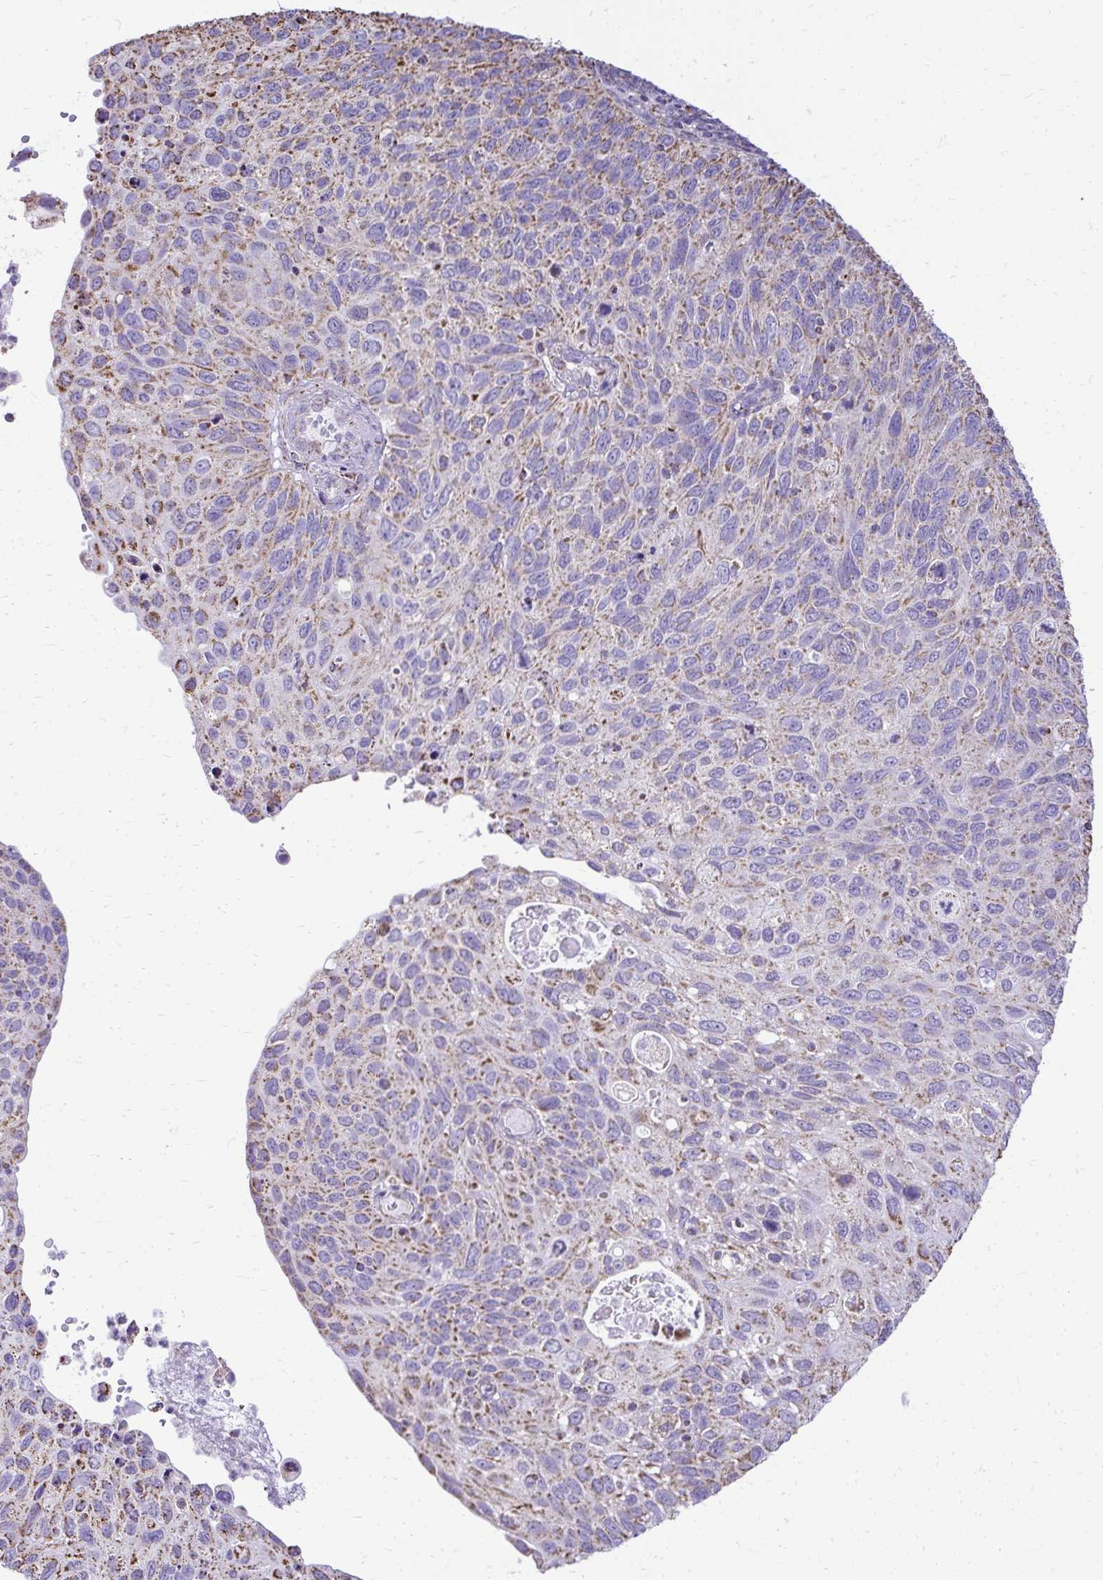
{"staining": {"intensity": "moderate", "quantity": "25%-75%", "location": "cytoplasmic/membranous"}, "tissue": "cervical cancer", "cell_type": "Tumor cells", "image_type": "cancer", "snomed": [{"axis": "morphology", "description": "Squamous cell carcinoma, NOS"}, {"axis": "topography", "description": "Cervix"}], "caption": "Tumor cells reveal medium levels of moderate cytoplasmic/membranous positivity in approximately 25%-75% of cells in human cervical cancer.", "gene": "MPZL2", "patient": {"sex": "female", "age": 70}}